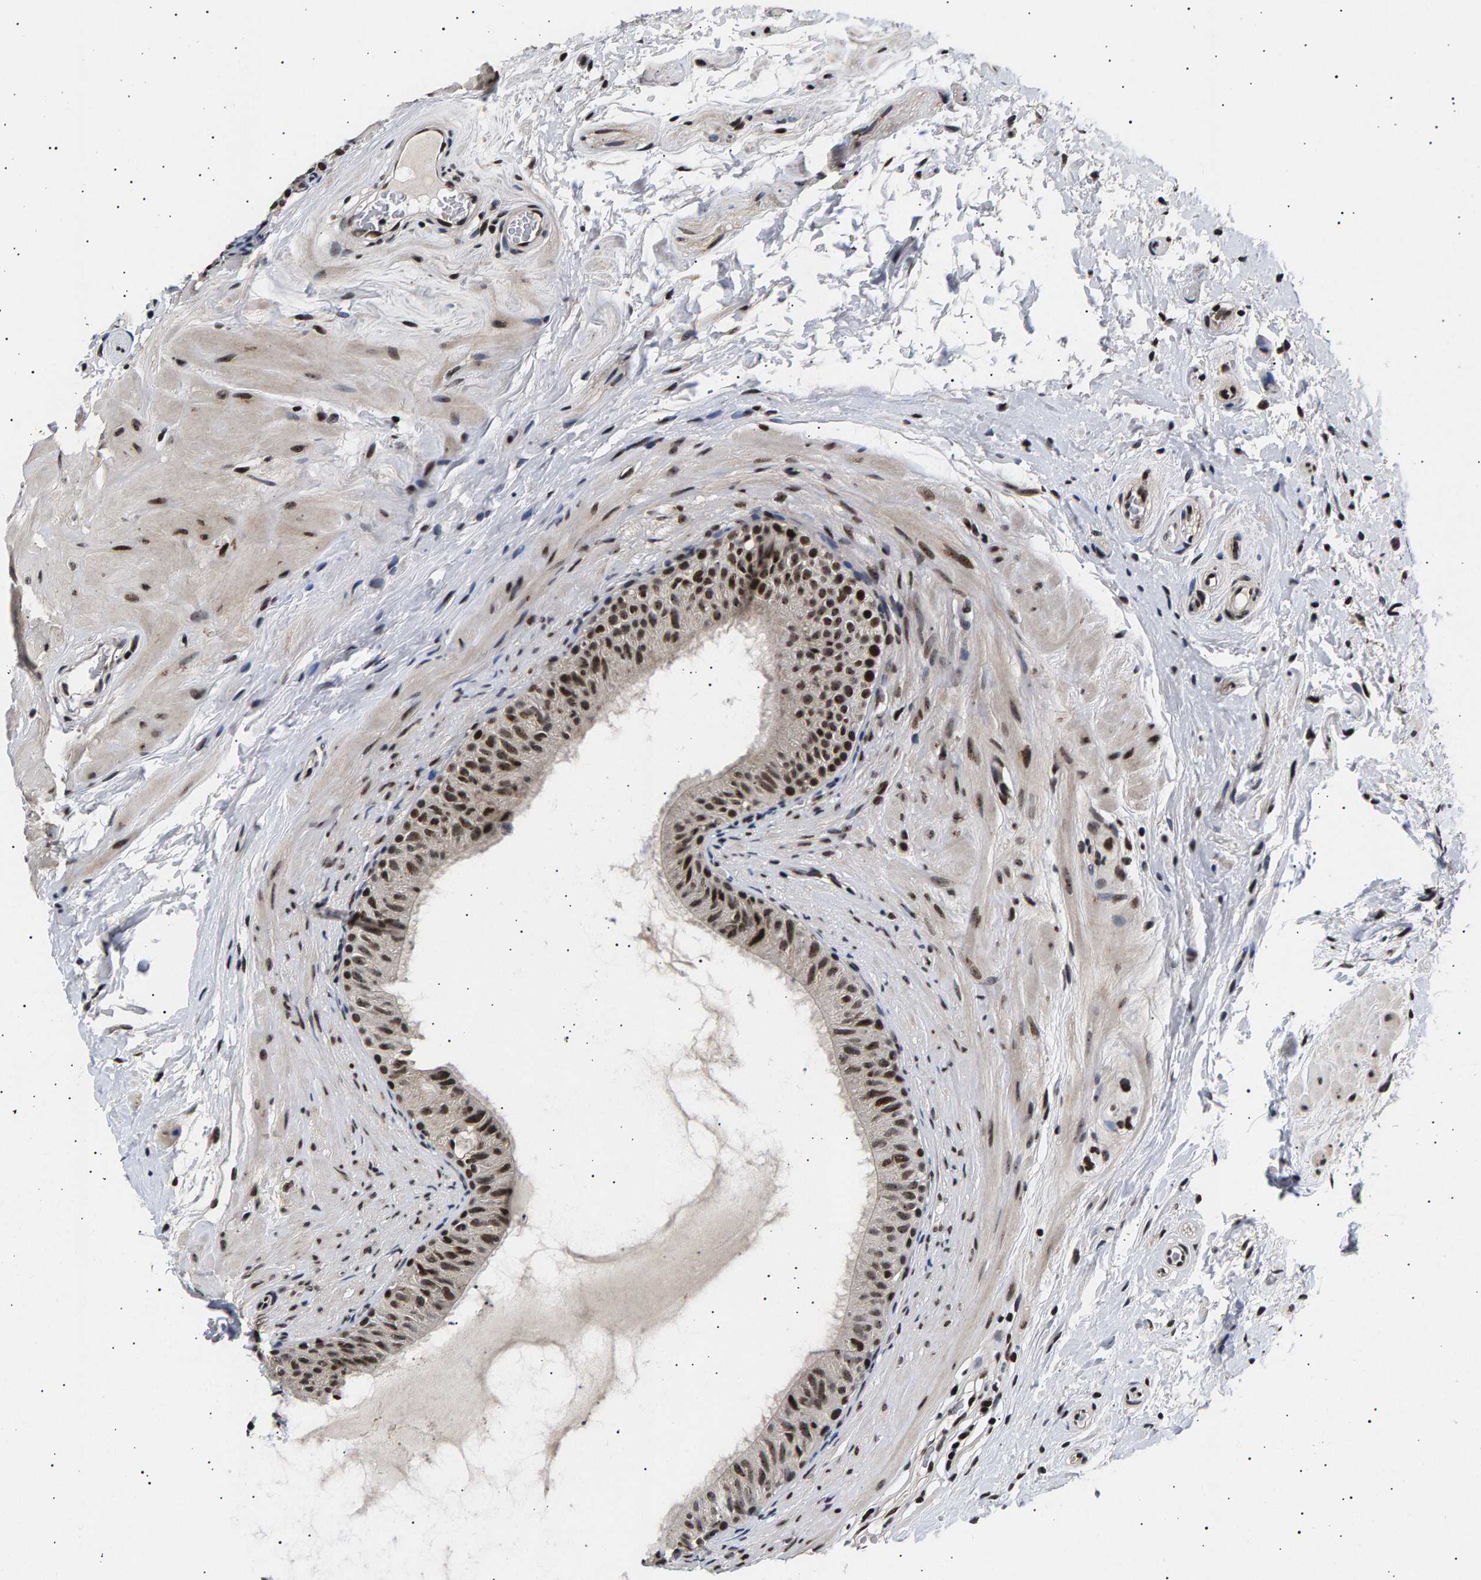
{"staining": {"intensity": "strong", "quantity": "25%-75%", "location": "nuclear"}, "tissue": "epididymis", "cell_type": "Glandular cells", "image_type": "normal", "snomed": [{"axis": "morphology", "description": "Normal tissue, NOS"}, {"axis": "topography", "description": "Epididymis"}], "caption": "IHC (DAB (3,3'-diaminobenzidine)) staining of unremarkable human epididymis exhibits strong nuclear protein positivity in about 25%-75% of glandular cells. The staining was performed using DAB, with brown indicating positive protein expression. Nuclei are stained blue with hematoxylin.", "gene": "ANKRD40", "patient": {"sex": "male", "age": 34}}